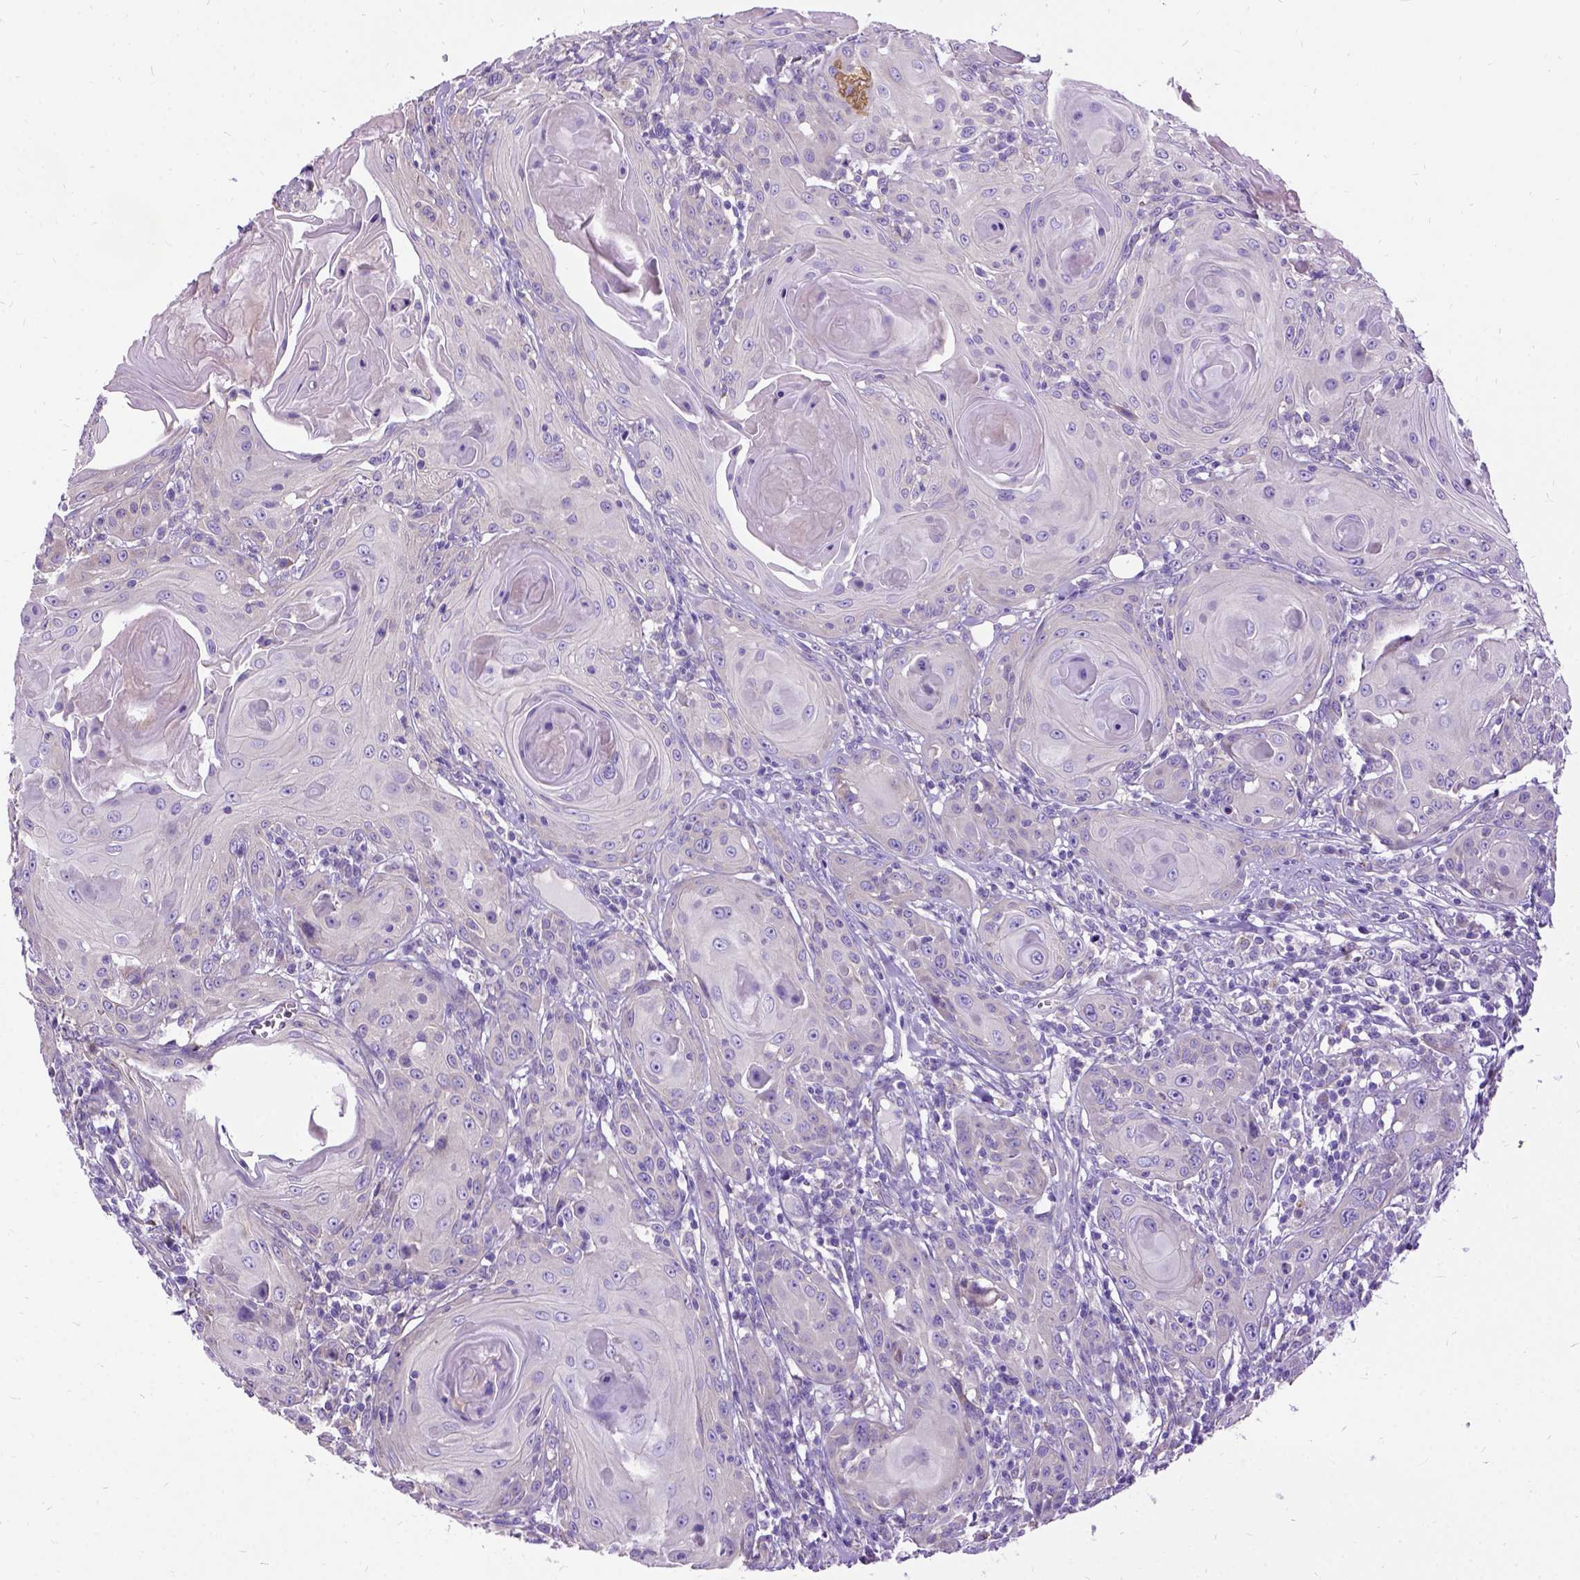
{"staining": {"intensity": "negative", "quantity": "none", "location": "none"}, "tissue": "head and neck cancer", "cell_type": "Tumor cells", "image_type": "cancer", "snomed": [{"axis": "morphology", "description": "Squamous cell carcinoma, NOS"}, {"axis": "topography", "description": "Head-Neck"}], "caption": "Immunohistochemical staining of human head and neck cancer (squamous cell carcinoma) displays no significant staining in tumor cells. (DAB (3,3'-diaminobenzidine) immunohistochemistry, high magnification).", "gene": "CFAP54", "patient": {"sex": "female", "age": 80}}